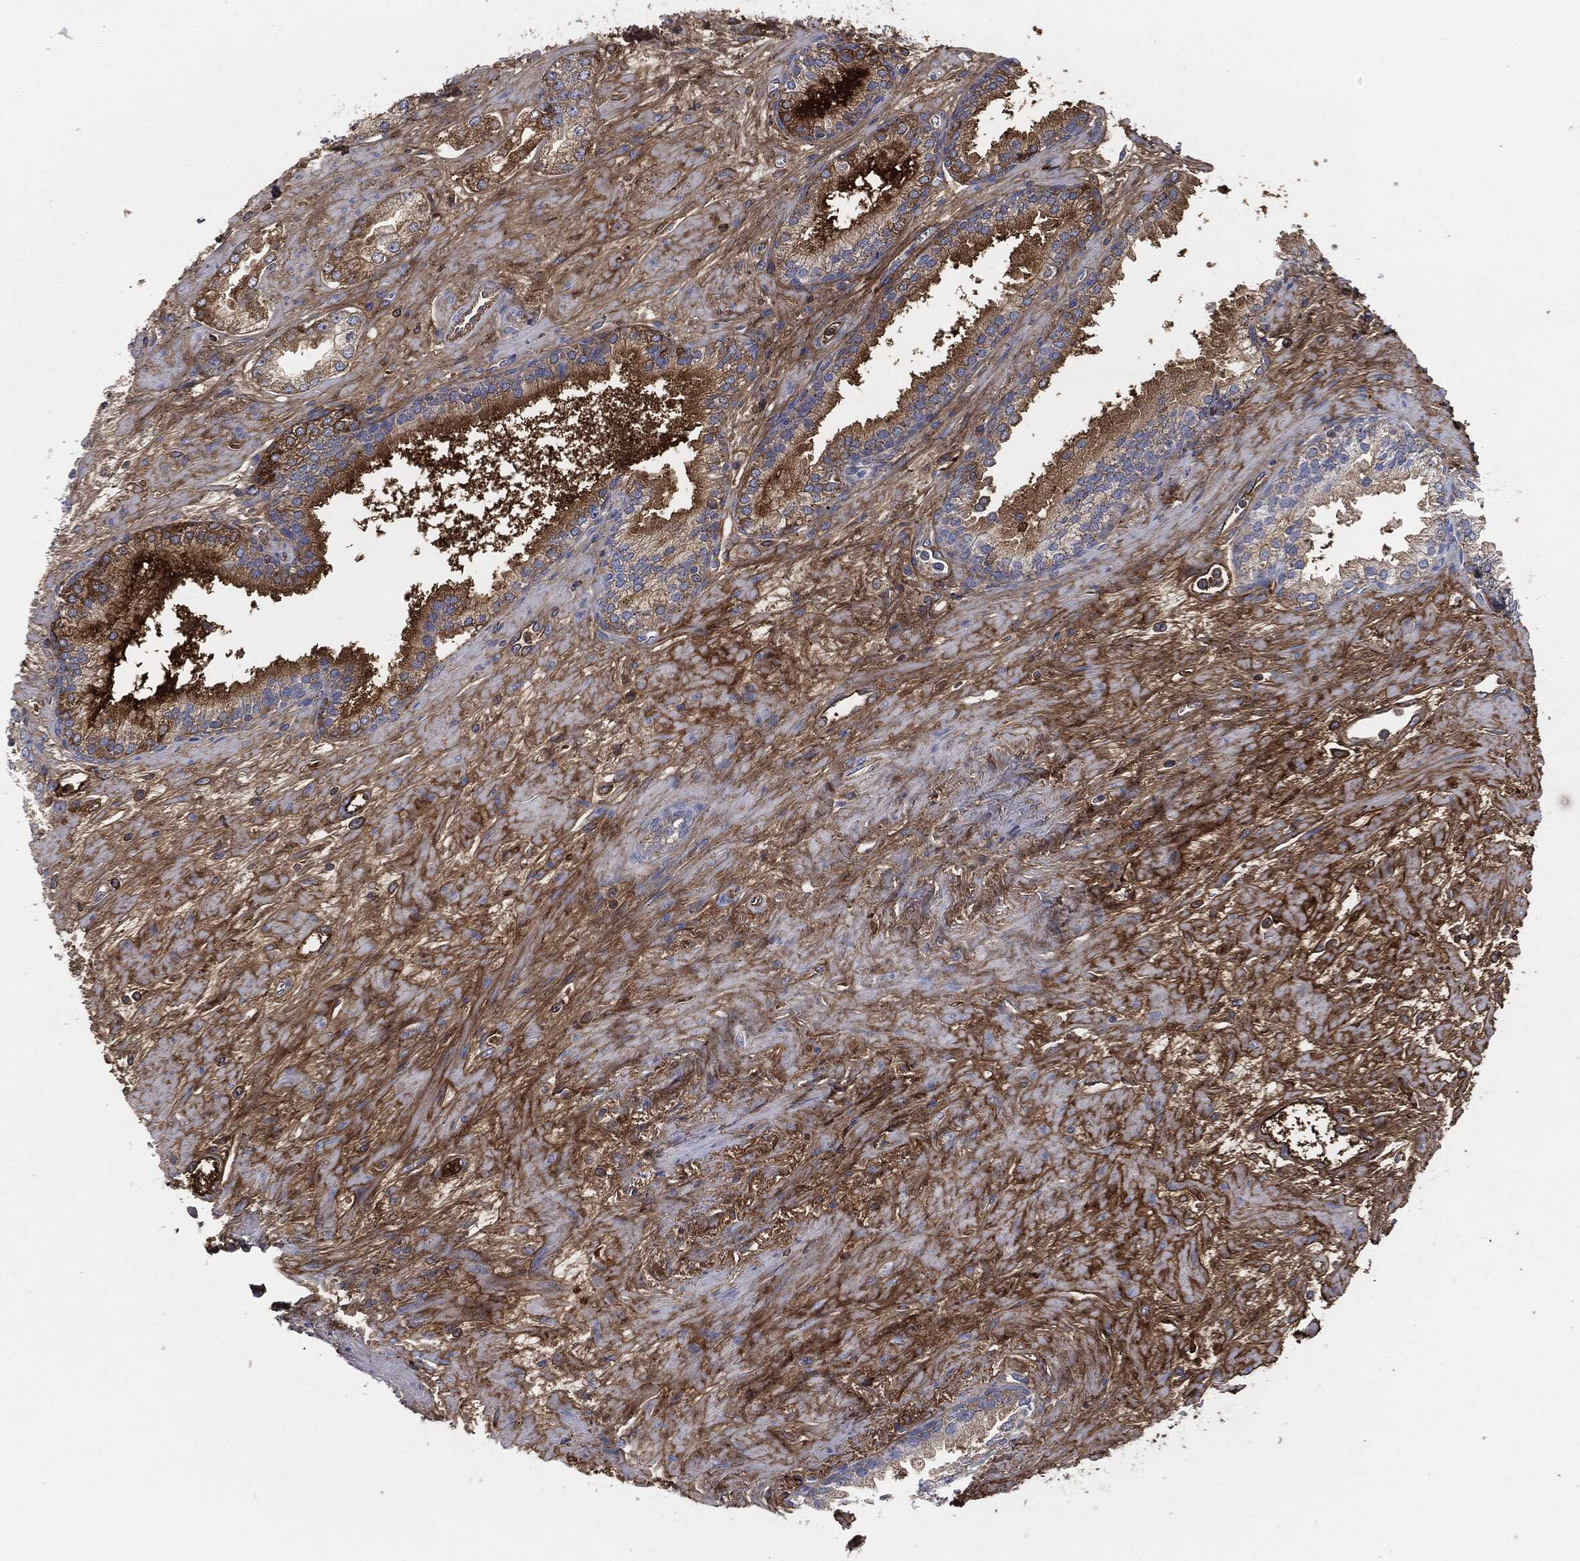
{"staining": {"intensity": "strong", "quantity": "25%-75%", "location": "cytoplasmic/membranous"}, "tissue": "prostate cancer", "cell_type": "Tumor cells", "image_type": "cancer", "snomed": [{"axis": "morphology", "description": "Adenocarcinoma, Medium grade"}, {"axis": "topography", "description": "Prostate"}], "caption": "The histopathology image demonstrates staining of medium-grade adenocarcinoma (prostate), revealing strong cytoplasmic/membranous protein expression (brown color) within tumor cells.", "gene": "APOB", "patient": {"sex": "male", "age": 71}}